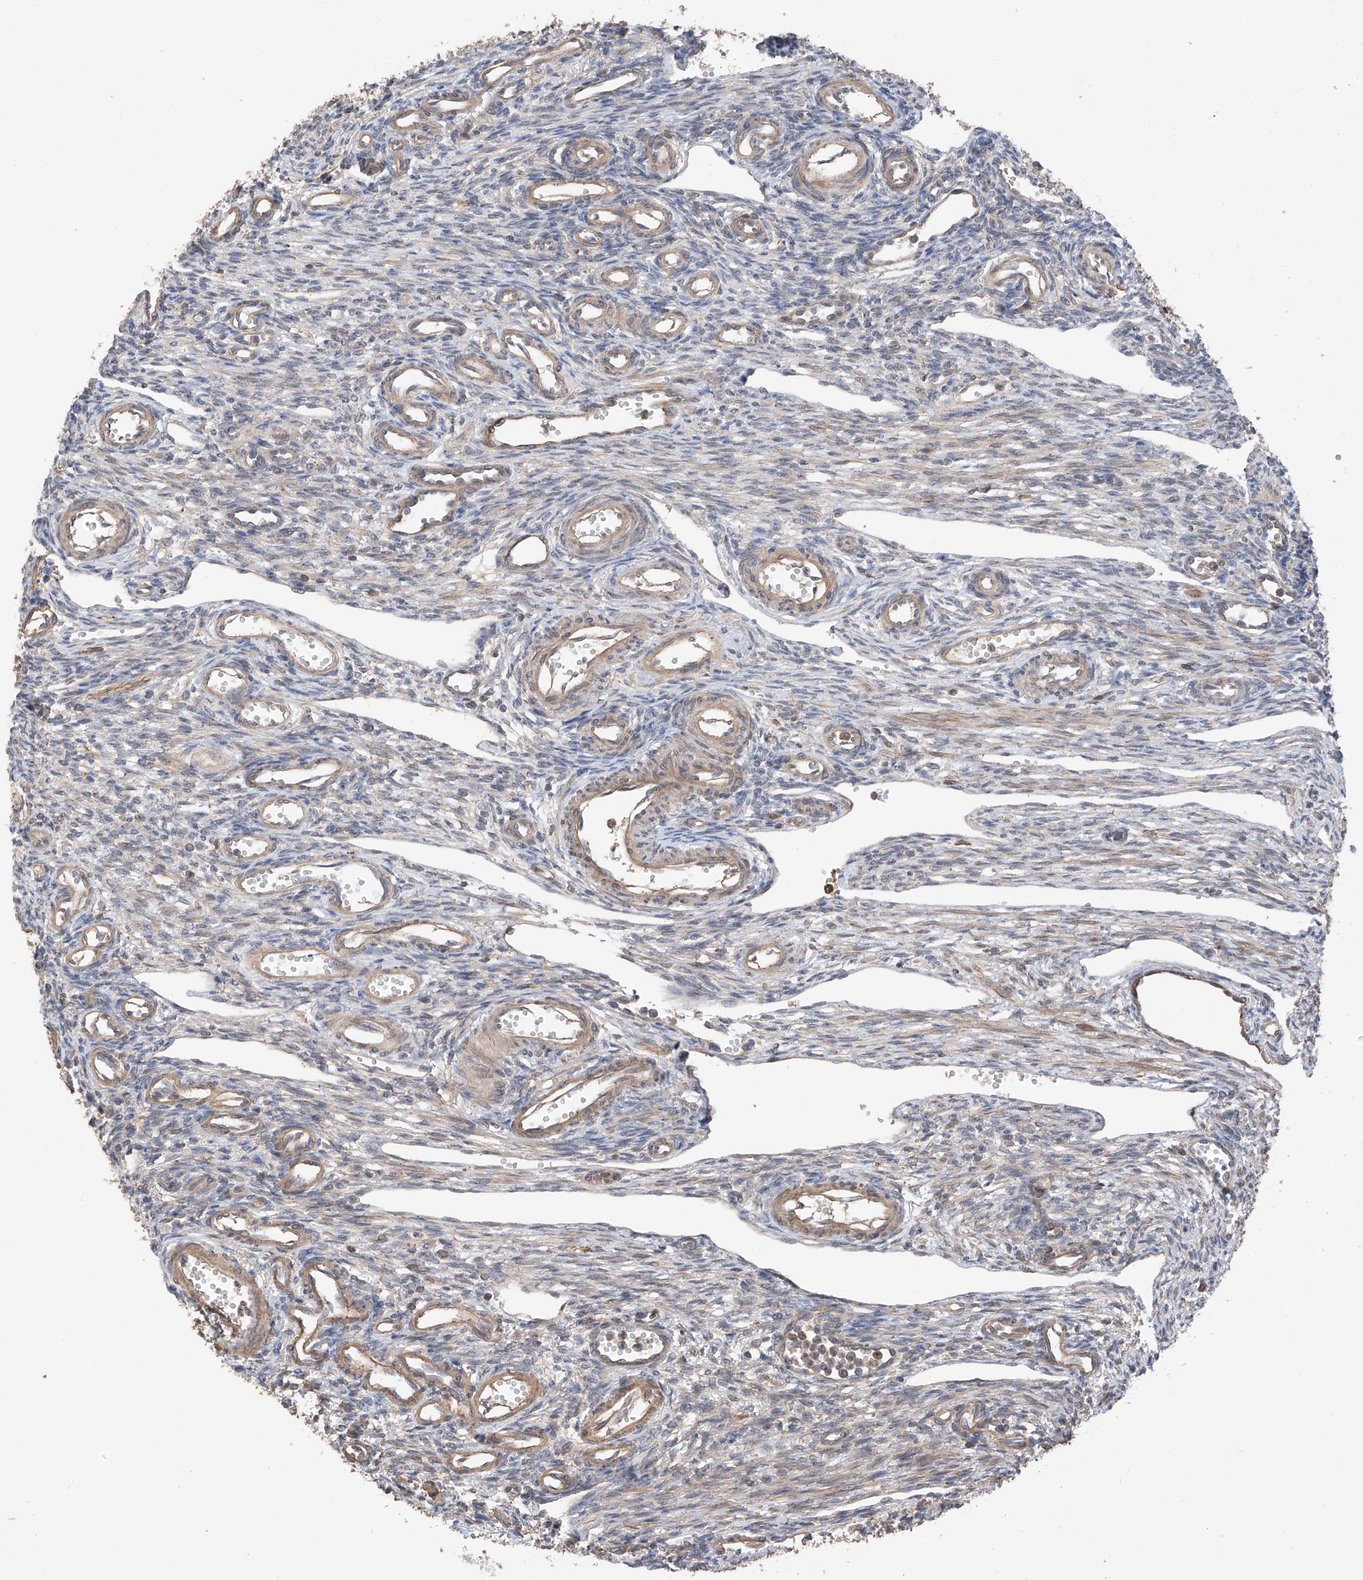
{"staining": {"intensity": "weak", "quantity": "25%-75%", "location": "cytoplasmic/membranous"}, "tissue": "ovary", "cell_type": "Ovarian stroma cells", "image_type": "normal", "snomed": [{"axis": "morphology", "description": "Normal tissue, NOS"}, {"axis": "morphology", "description": "Cyst, NOS"}, {"axis": "topography", "description": "Ovary"}], "caption": "An immunohistochemistry (IHC) micrograph of benign tissue is shown. Protein staining in brown labels weak cytoplasmic/membranous positivity in ovary within ovarian stroma cells.", "gene": "RPAIN", "patient": {"sex": "female", "age": 33}}